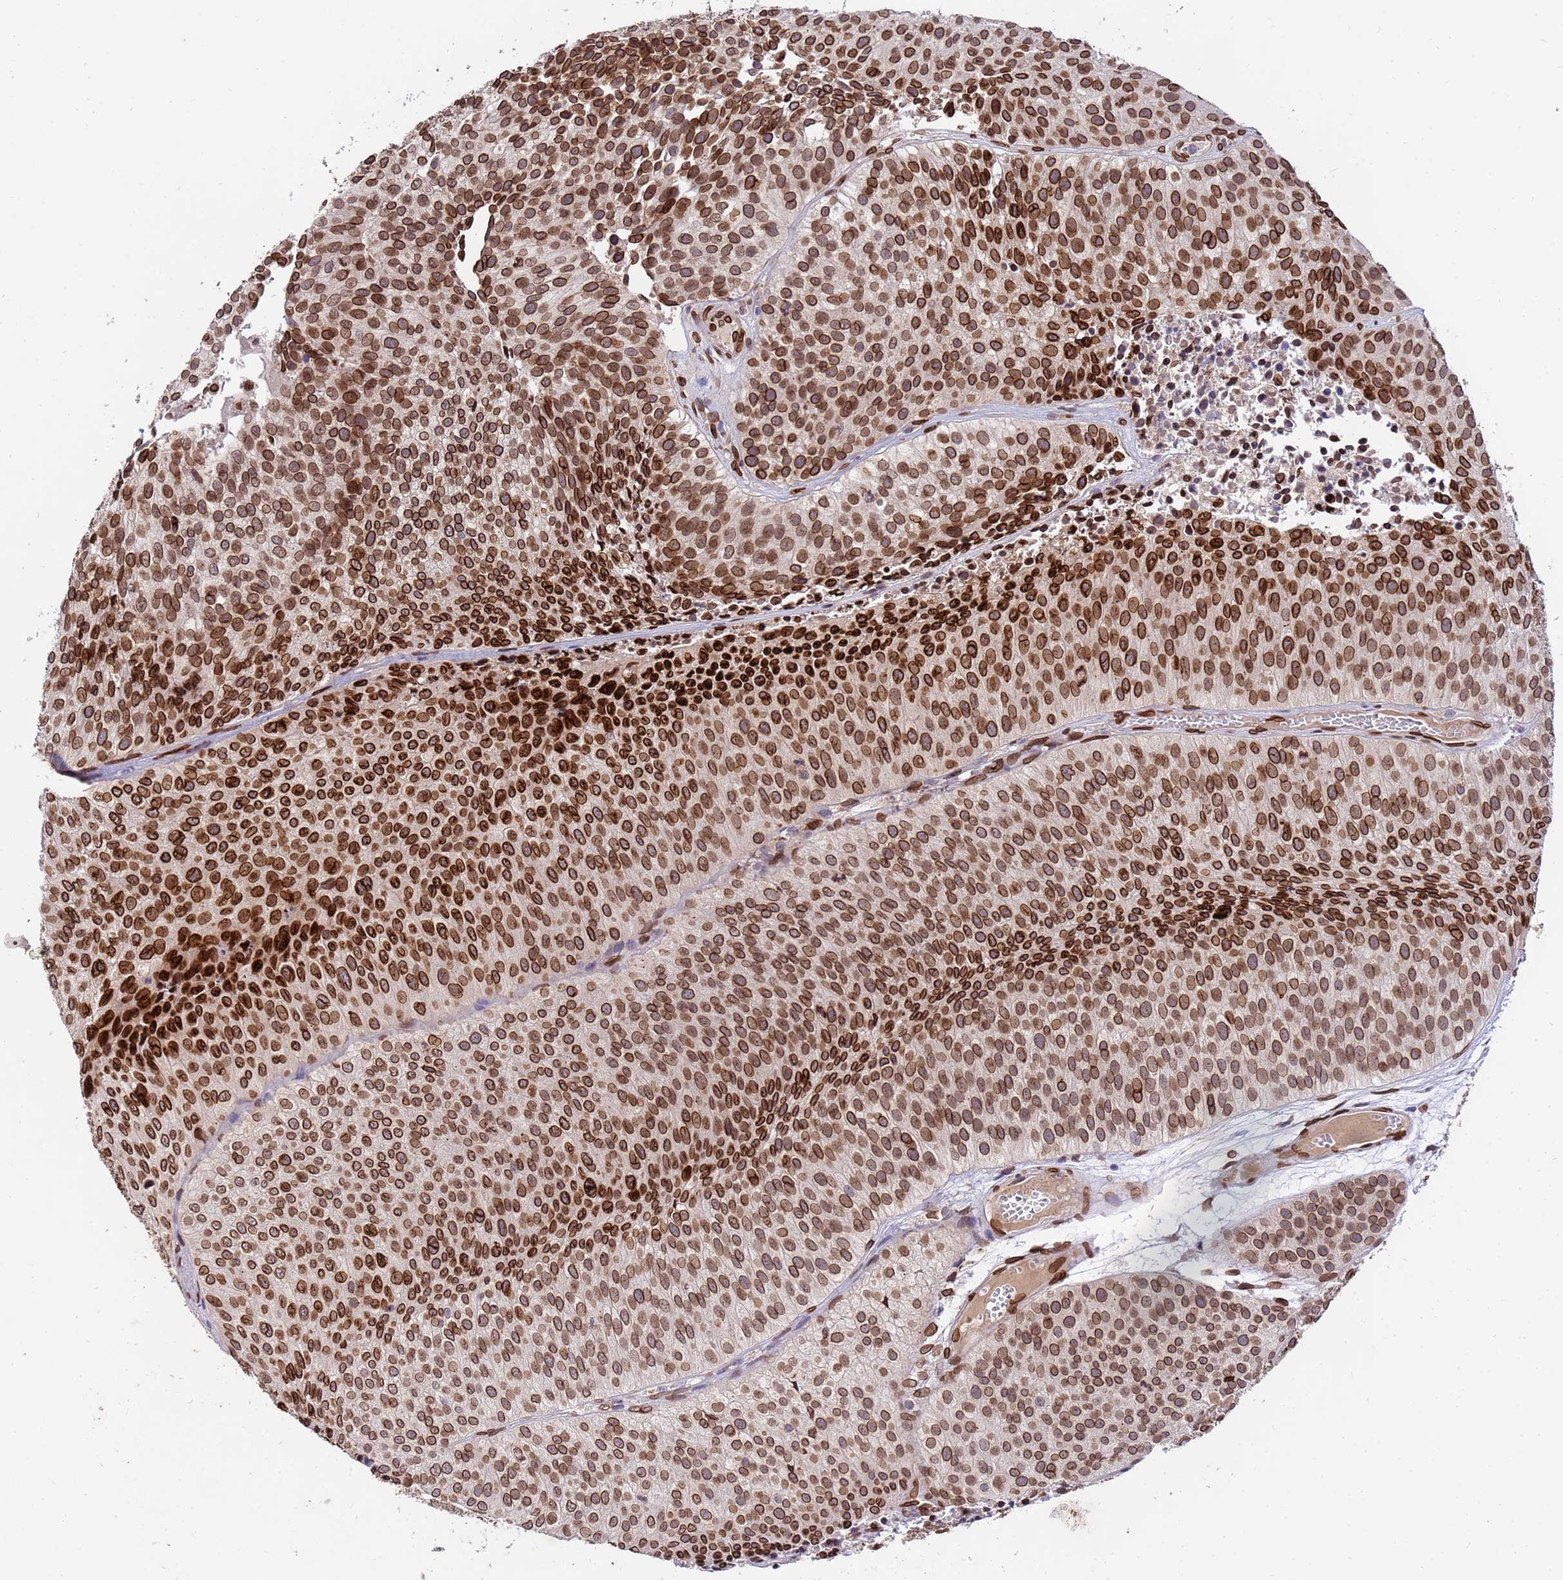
{"staining": {"intensity": "strong", "quantity": ">75%", "location": "cytoplasmic/membranous,nuclear"}, "tissue": "urothelial cancer", "cell_type": "Tumor cells", "image_type": "cancer", "snomed": [{"axis": "morphology", "description": "Urothelial carcinoma, Low grade"}, {"axis": "topography", "description": "Urinary bladder"}], "caption": "Low-grade urothelial carcinoma tissue demonstrates strong cytoplasmic/membranous and nuclear positivity in approximately >75% of tumor cells", "gene": "GPR135", "patient": {"sex": "male", "age": 84}}